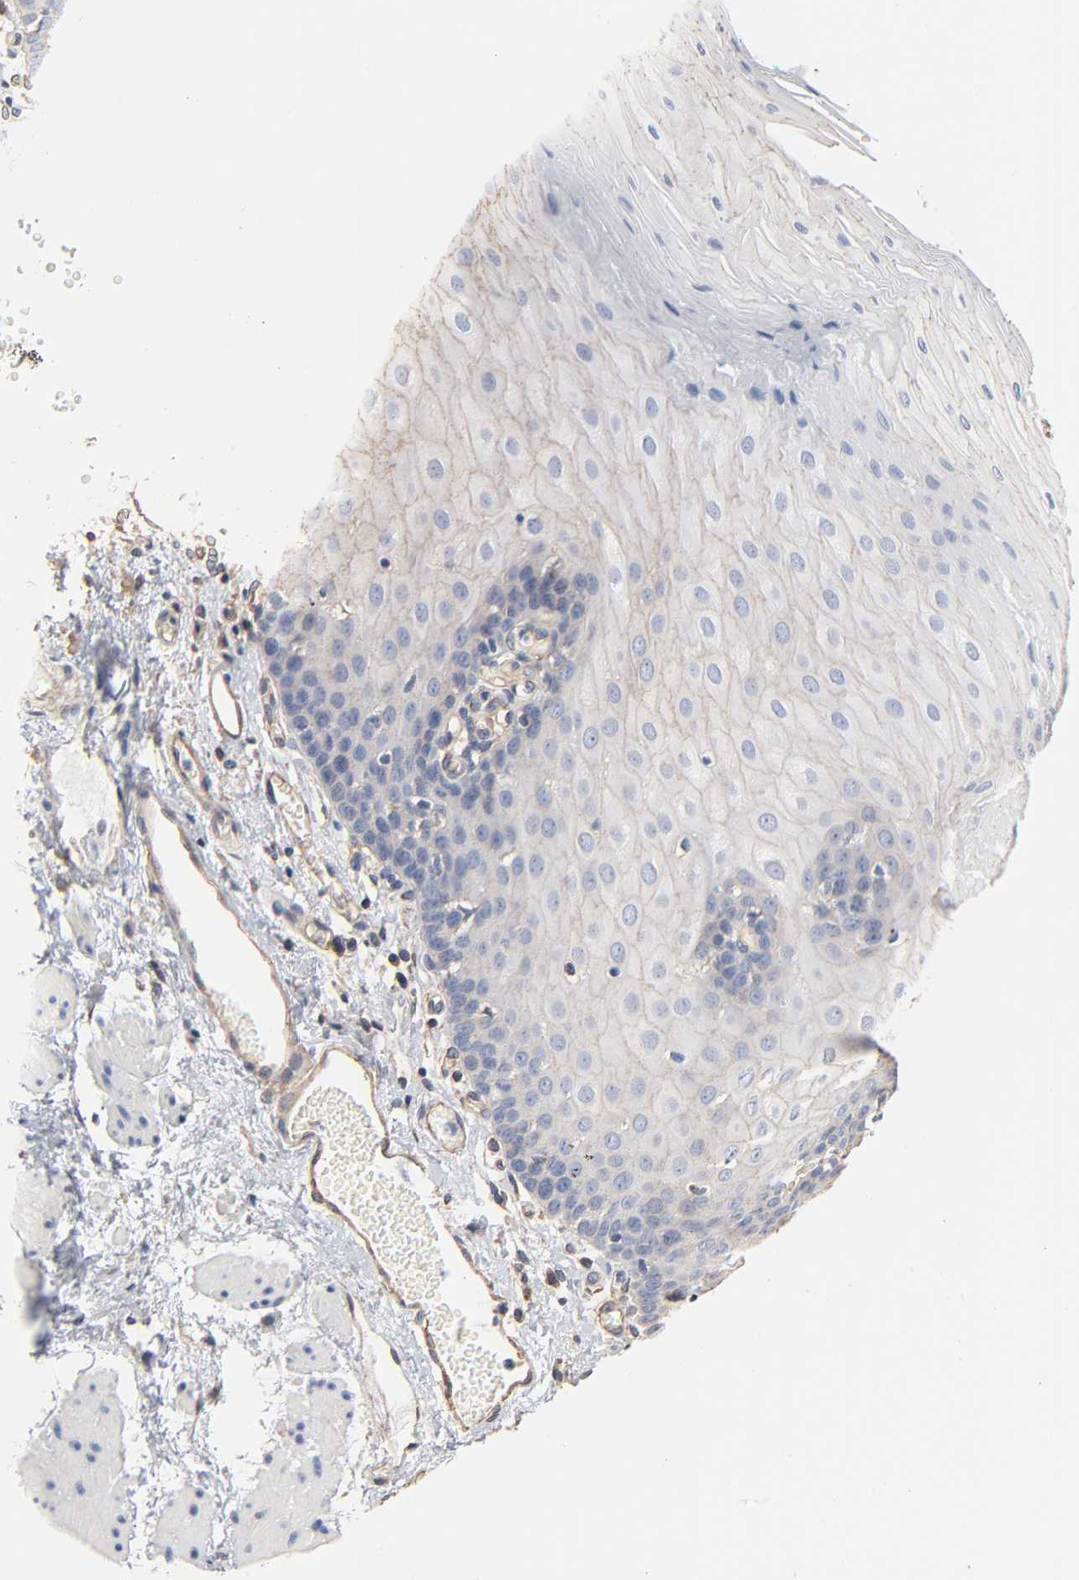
{"staining": {"intensity": "negative", "quantity": "none", "location": "none"}, "tissue": "esophagus", "cell_type": "Squamous epithelial cells", "image_type": "normal", "snomed": [{"axis": "morphology", "description": "Normal tissue, NOS"}, {"axis": "topography", "description": "Esophagus"}], "caption": "Protein analysis of unremarkable esophagus exhibits no significant positivity in squamous epithelial cells. (DAB immunohistochemistry (IHC), high magnification).", "gene": "ABCD4", "patient": {"sex": "male", "age": 69}}